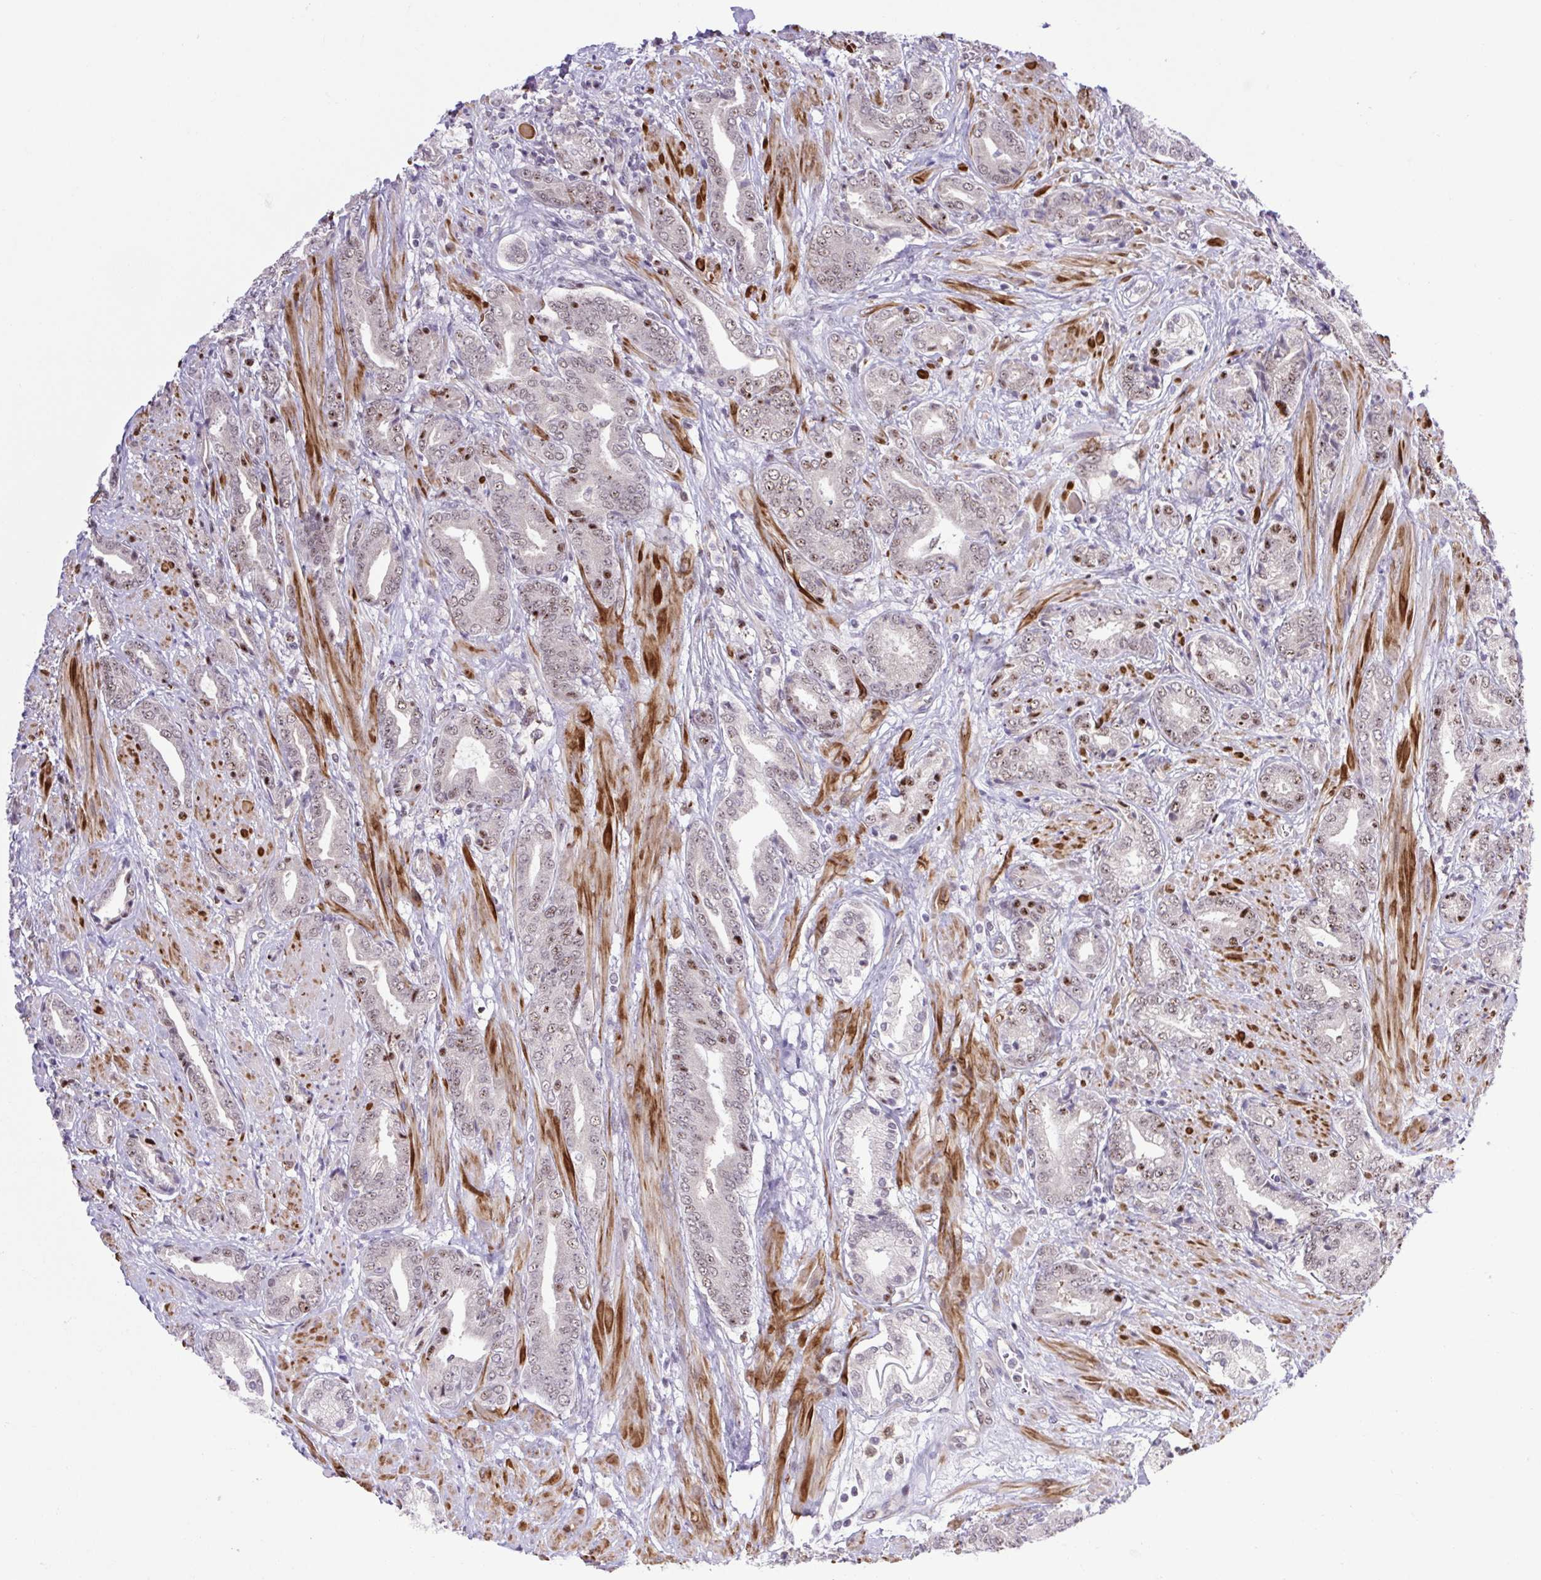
{"staining": {"intensity": "weak", "quantity": "25%-75%", "location": "nuclear"}, "tissue": "prostate cancer", "cell_type": "Tumor cells", "image_type": "cancer", "snomed": [{"axis": "morphology", "description": "Adenocarcinoma, High grade"}, {"axis": "topography", "description": "Prostate"}], "caption": "Adenocarcinoma (high-grade) (prostate) was stained to show a protein in brown. There is low levels of weak nuclear staining in about 25%-75% of tumor cells.", "gene": "ERG", "patient": {"sex": "male", "age": 56}}